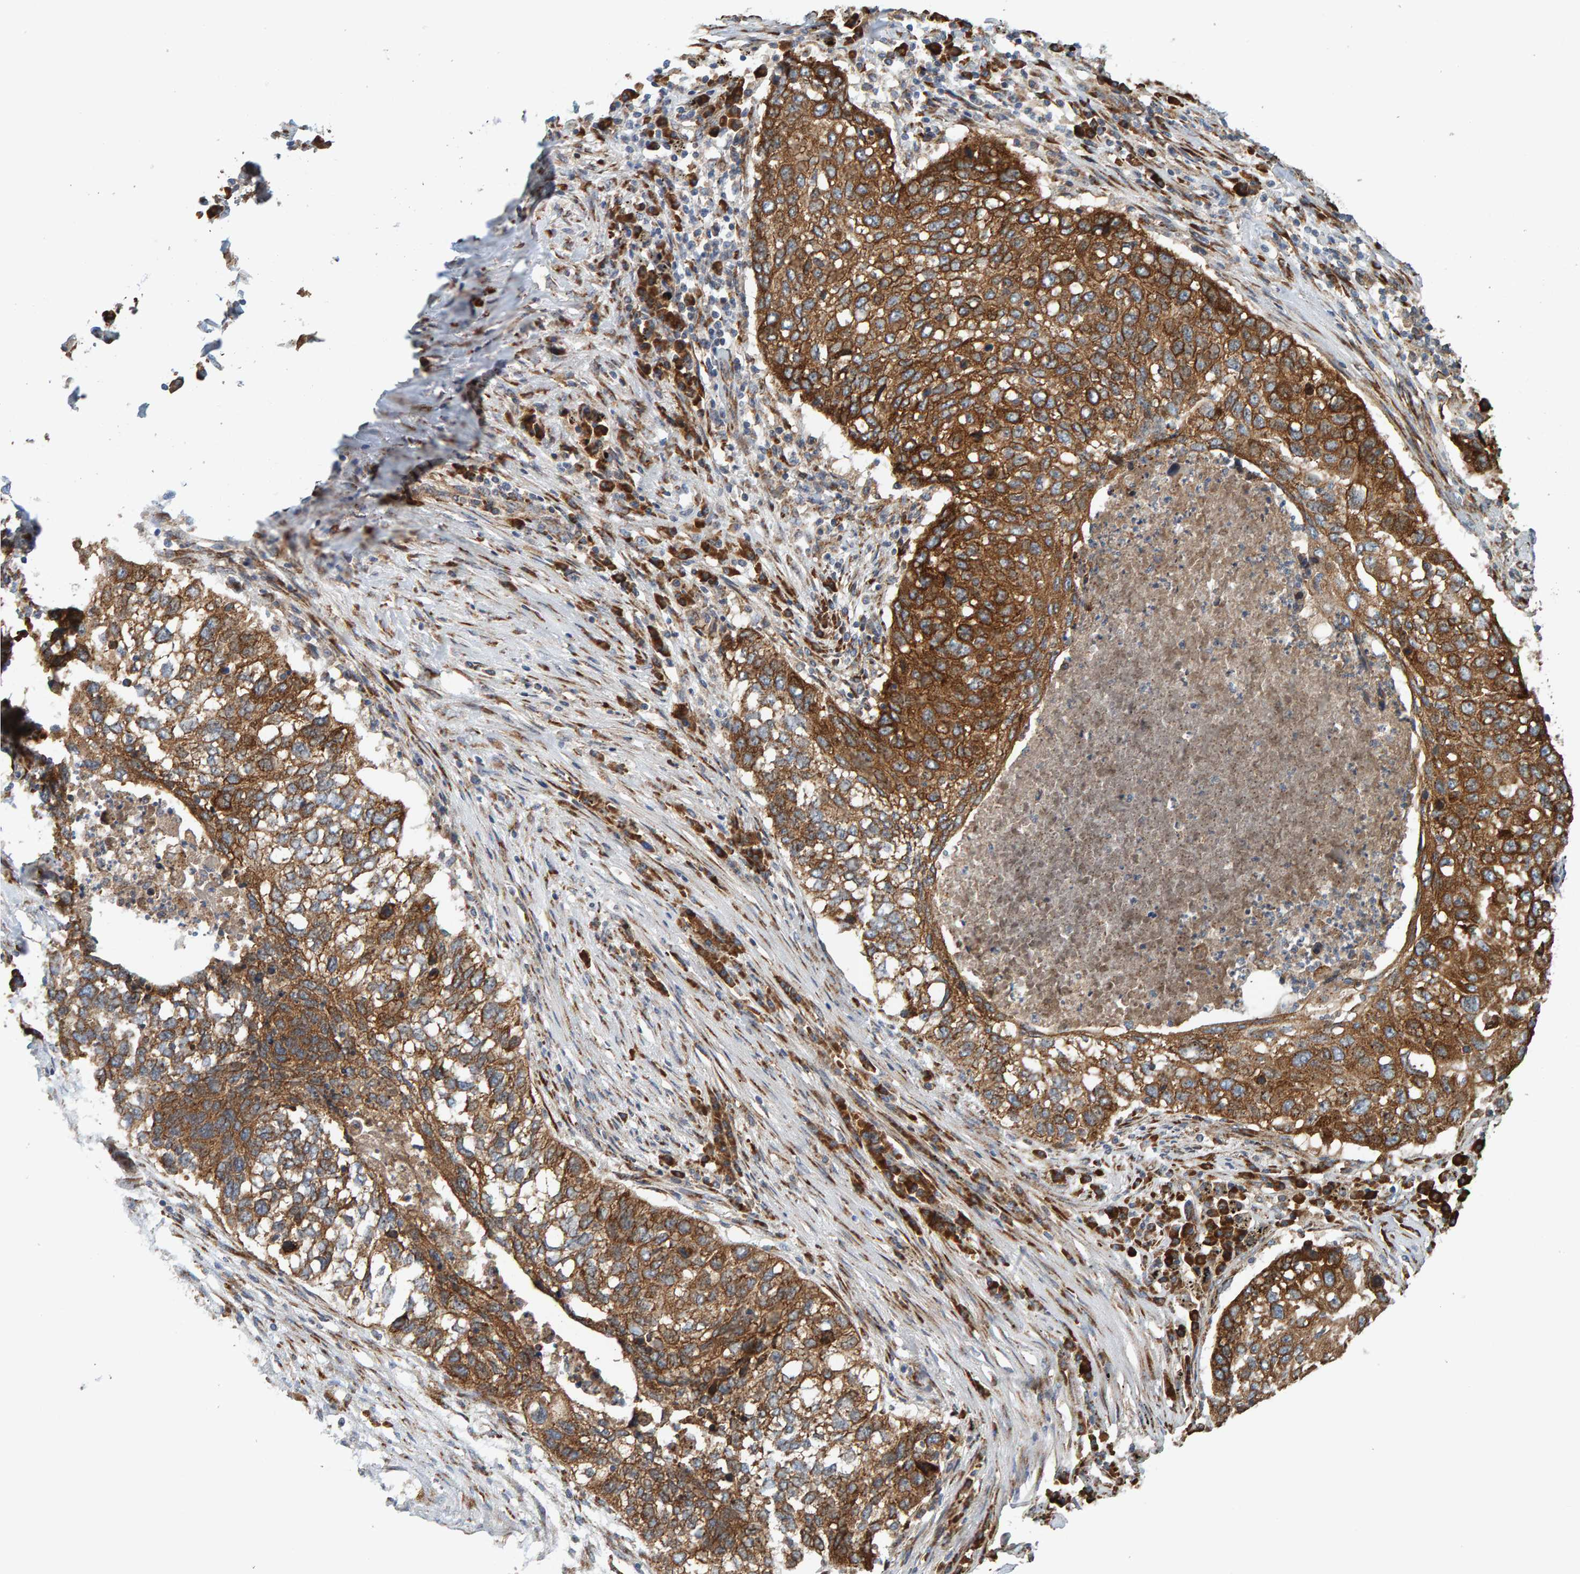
{"staining": {"intensity": "moderate", "quantity": ">75%", "location": "cytoplasmic/membranous"}, "tissue": "lung cancer", "cell_type": "Tumor cells", "image_type": "cancer", "snomed": [{"axis": "morphology", "description": "Squamous cell carcinoma, NOS"}, {"axis": "topography", "description": "Lung"}], "caption": "A brown stain shows moderate cytoplasmic/membranous staining of a protein in human lung squamous cell carcinoma tumor cells.", "gene": "BAIAP2", "patient": {"sex": "female", "age": 63}}